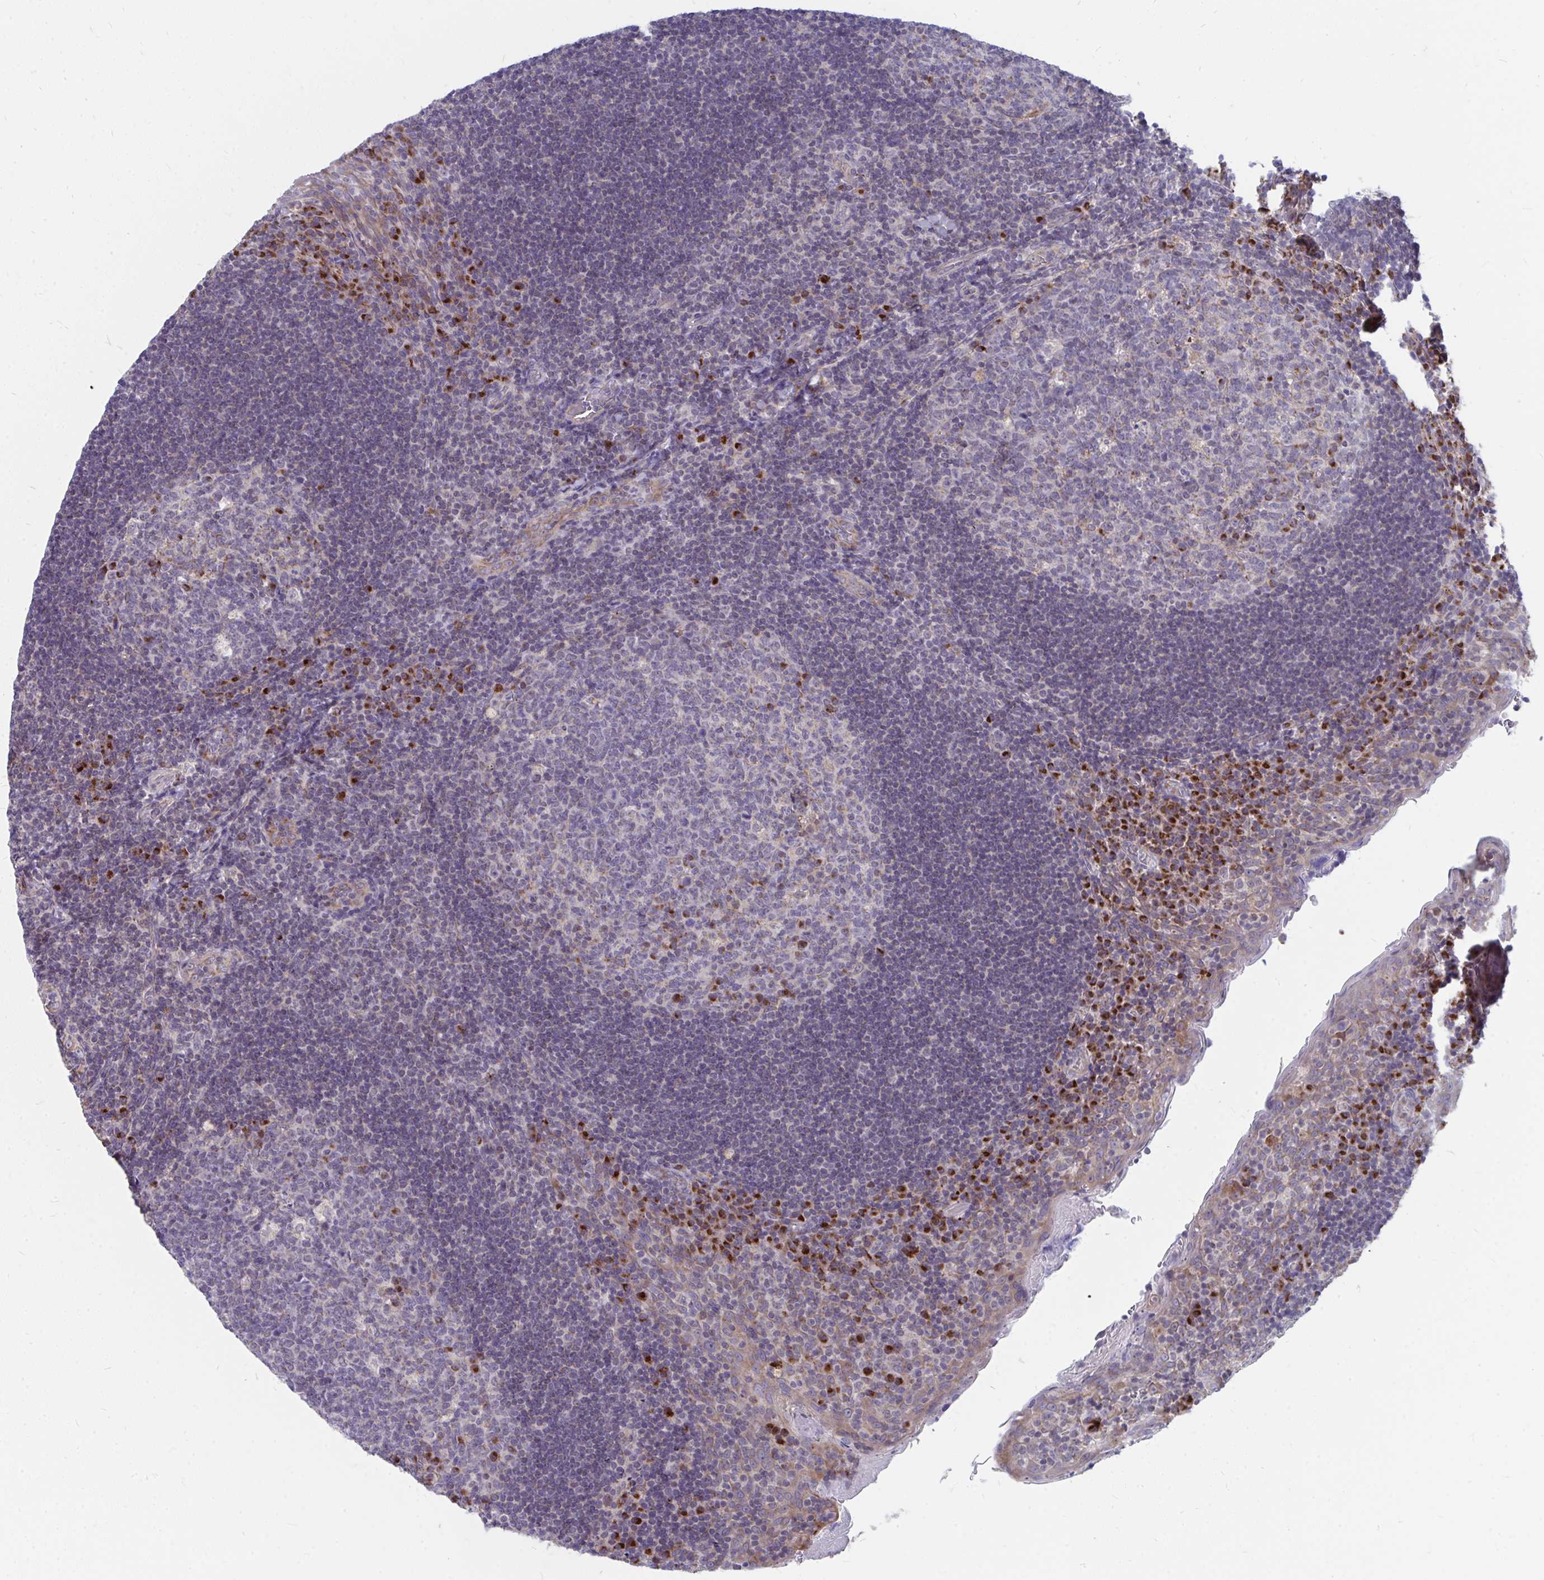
{"staining": {"intensity": "moderate", "quantity": "<25%", "location": "cytoplasmic/membranous"}, "tissue": "tonsil", "cell_type": "Germinal center cells", "image_type": "normal", "snomed": [{"axis": "morphology", "description": "Normal tissue, NOS"}, {"axis": "topography", "description": "Tonsil"}], "caption": "Immunohistochemical staining of unremarkable tonsil shows <25% levels of moderate cytoplasmic/membranous protein expression in about <25% of germinal center cells.", "gene": "PABIR3", "patient": {"sex": "male", "age": 17}}